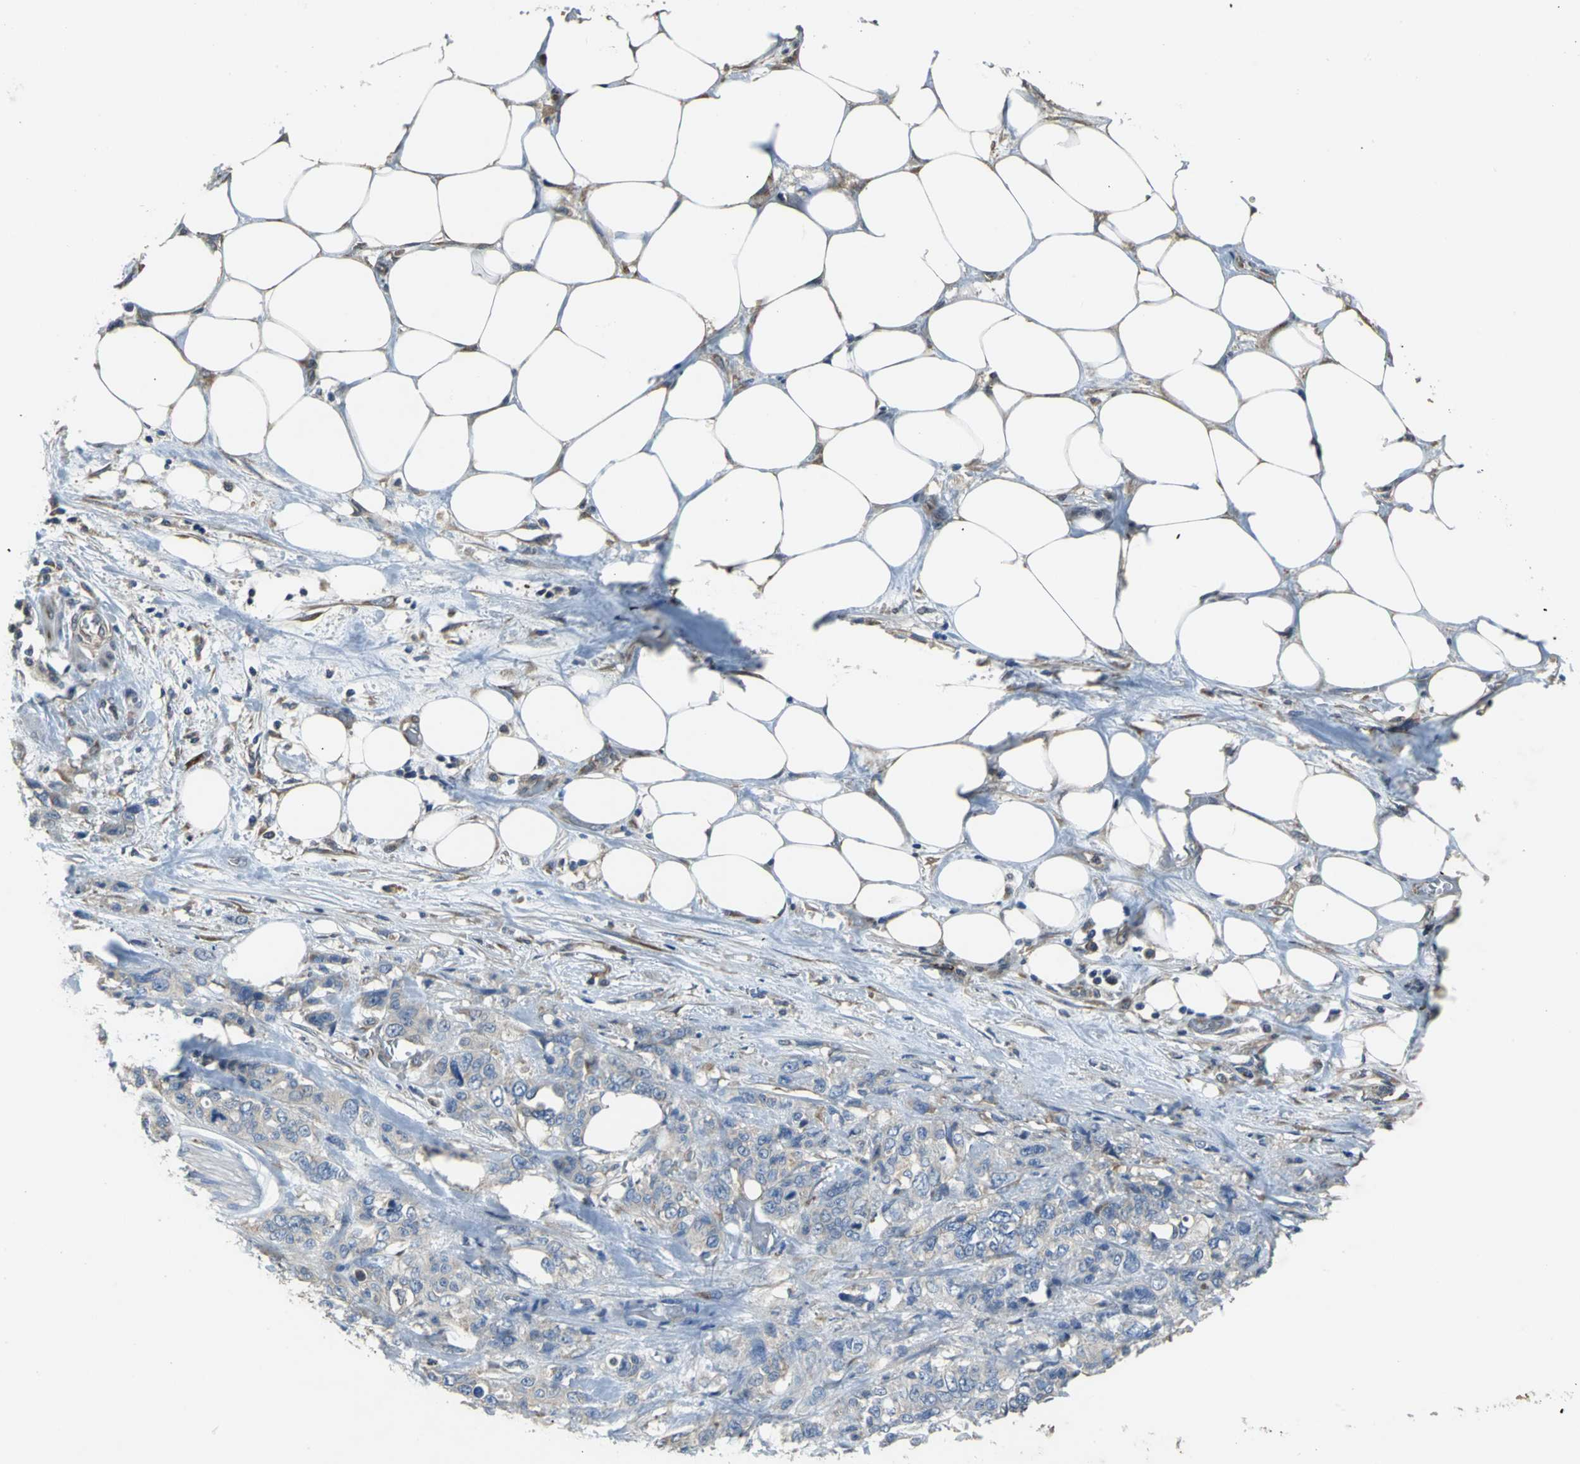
{"staining": {"intensity": "weak", "quantity": "25%-75%", "location": "cytoplasmic/membranous"}, "tissue": "pancreatic cancer", "cell_type": "Tumor cells", "image_type": "cancer", "snomed": [{"axis": "morphology", "description": "Adenocarcinoma, NOS"}, {"axis": "topography", "description": "Pancreas"}], "caption": "This micrograph demonstrates IHC staining of human pancreatic cancer (adenocarcinoma), with low weak cytoplasmic/membranous staining in about 25%-75% of tumor cells.", "gene": "EIF5A", "patient": {"sex": "male", "age": 46}}